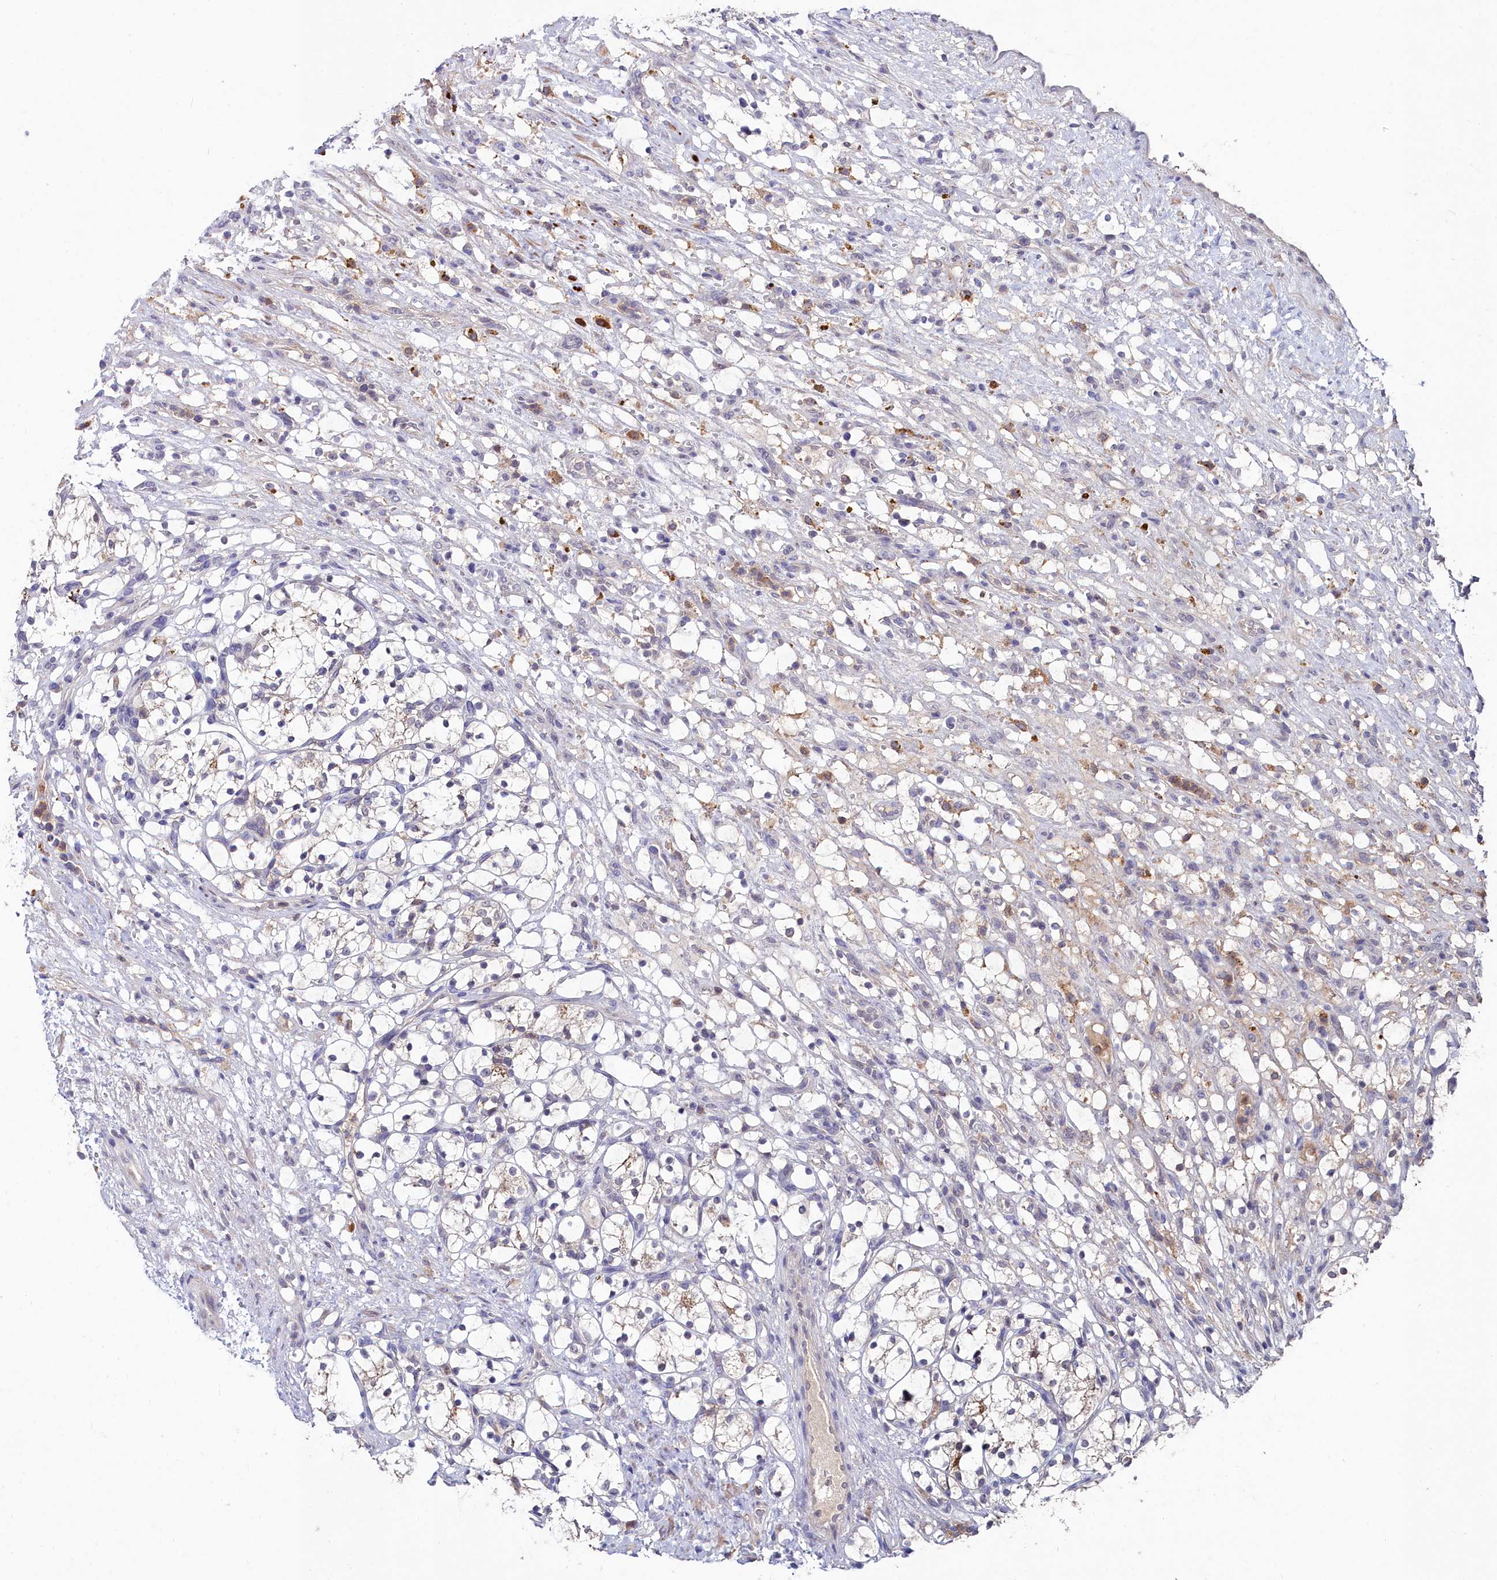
{"staining": {"intensity": "negative", "quantity": "none", "location": "none"}, "tissue": "renal cancer", "cell_type": "Tumor cells", "image_type": "cancer", "snomed": [{"axis": "morphology", "description": "Adenocarcinoma, NOS"}, {"axis": "topography", "description": "Kidney"}], "caption": "A high-resolution image shows IHC staining of renal cancer (adenocarcinoma), which shows no significant expression in tumor cells.", "gene": "AMBRA1", "patient": {"sex": "female", "age": 69}}